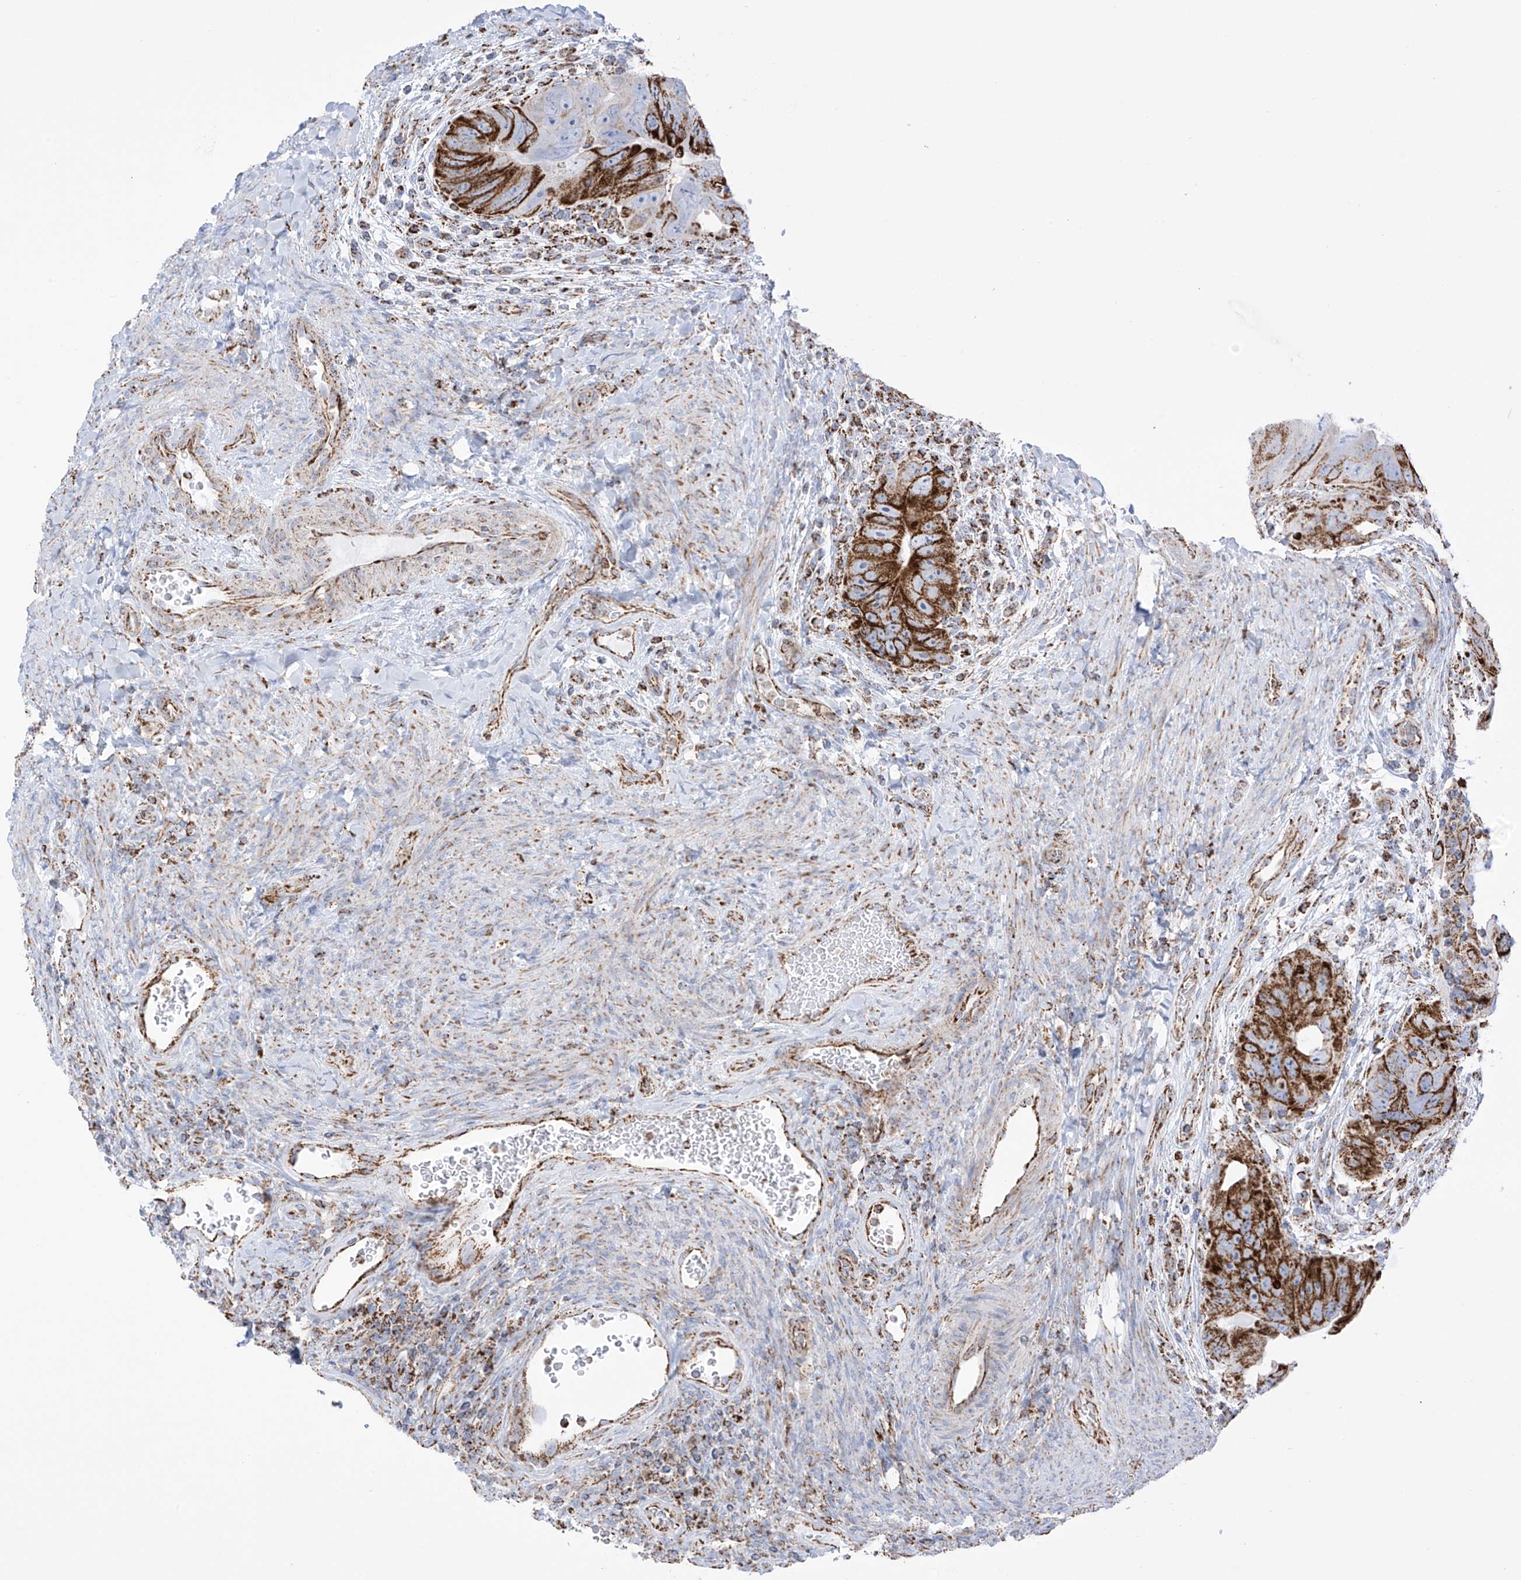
{"staining": {"intensity": "strong", "quantity": ">75%", "location": "cytoplasmic/membranous"}, "tissue": "colorectal cancer", "cell_type": "Tumor cells", "image_type": "cancer", "snomed": [{"axis": "morphology", "description": "Adenocarcinoma, NOS"}, {"axis": "topography", "description": "Rectum"}], "caption": "This is a micrograph of IHC staining of colorectal cancer, which shows strong positivity in the cytoplasmic/membranous of tumor cells.", "gene": "XKR3", "patient": {"sex": "male", "age": 59}}